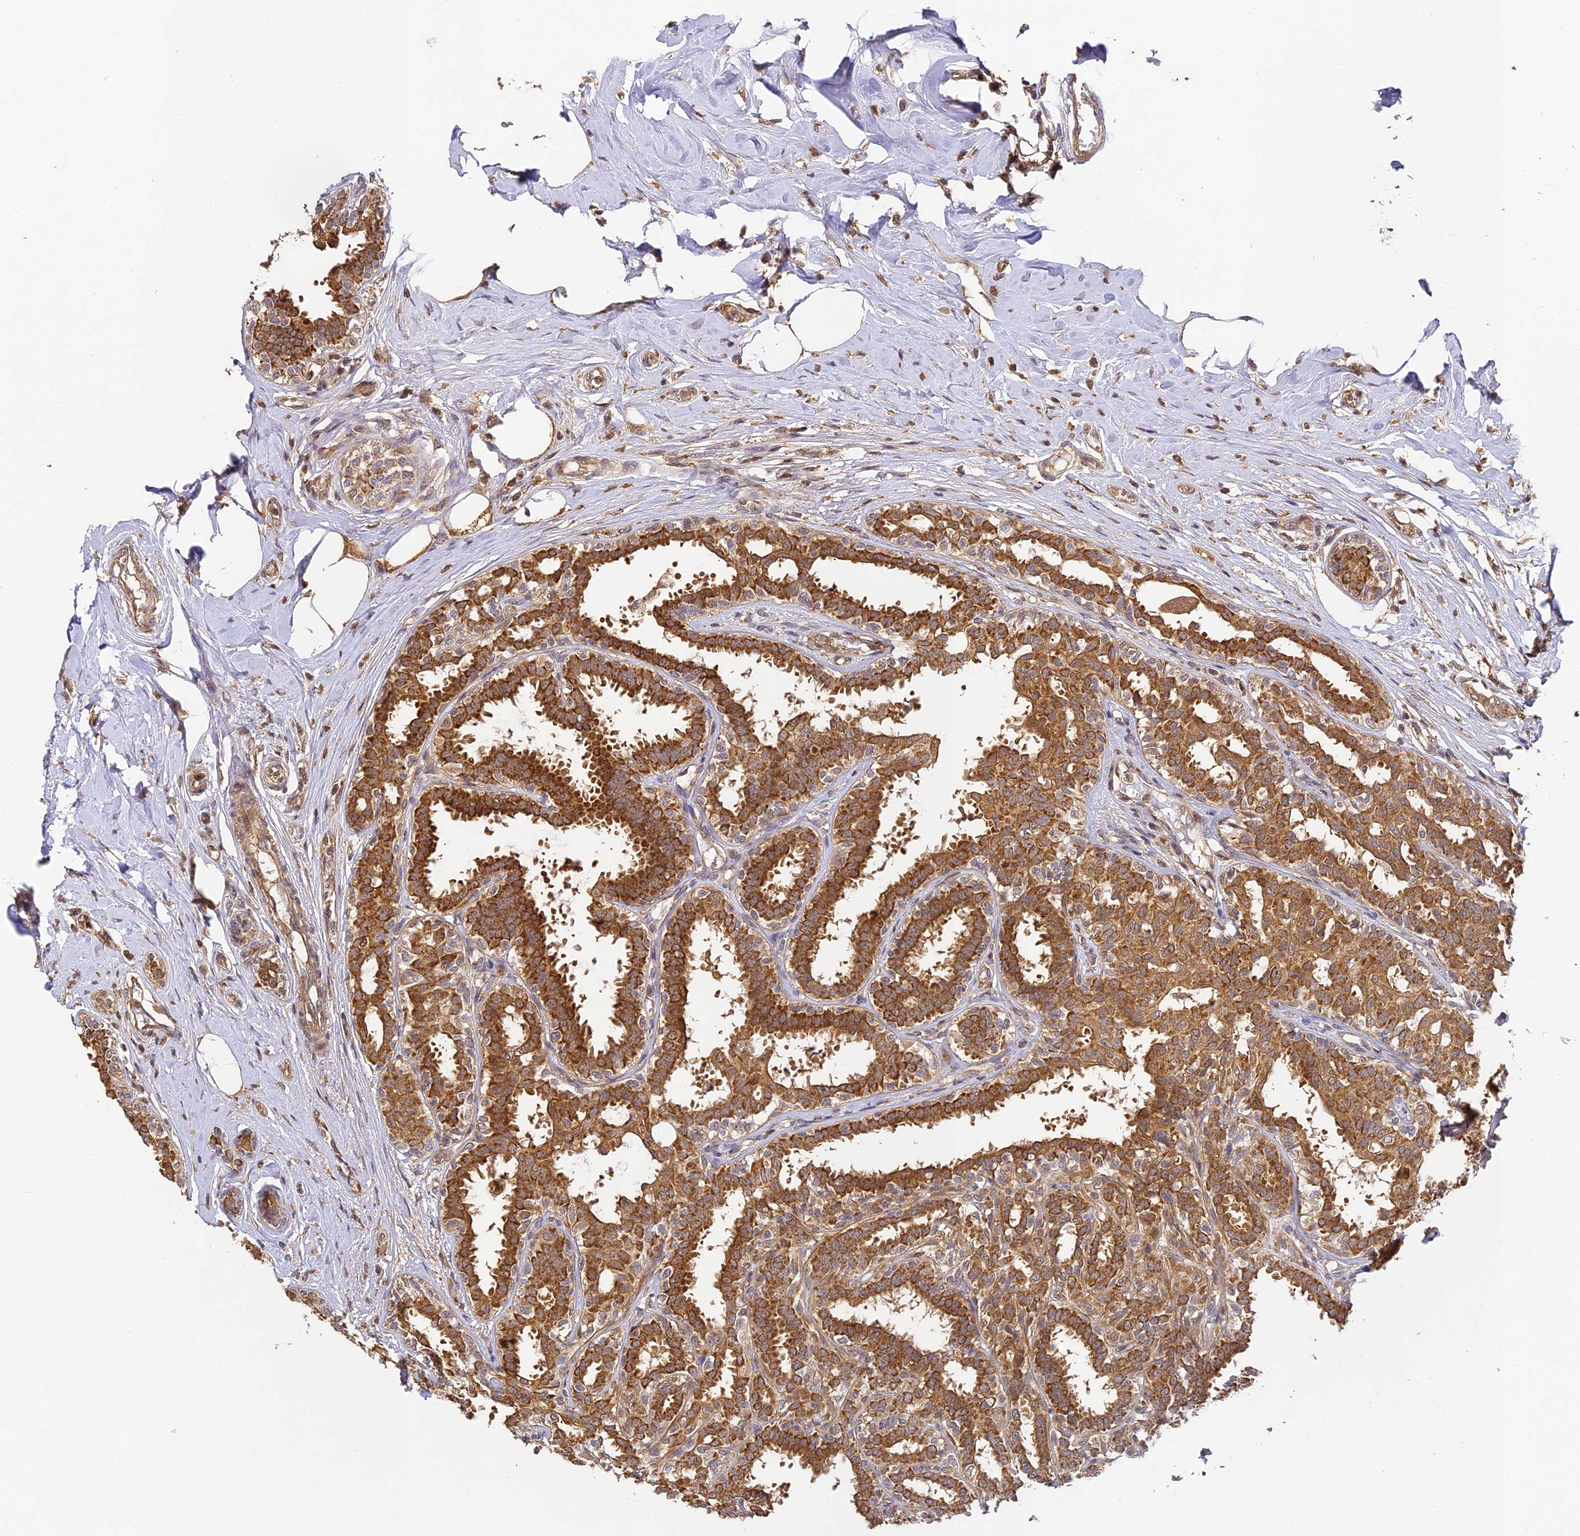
{"staining": {"intensity": "strong", "quantity": ">75%", "location": "cytoplasmic/membranous,nuclear"}, "tissue": "breast cancer", "cell_type": "Tumor cells", "image_type": "cancer", "snomed": [{"axis": "morphology", "description": "Lobular carcinoma"}, {"axis": "topography", "description": "Breast"}], "caption": "A histopathology image showing strong cytoplasmic/membranous and nuclear expression in about >75% of tumor cells in lobular carcinoma (breast), as visualized by brown immunohistochemical staining.", "gene": "ZNF443", "patient": {"sex": "female", "age": 51}}